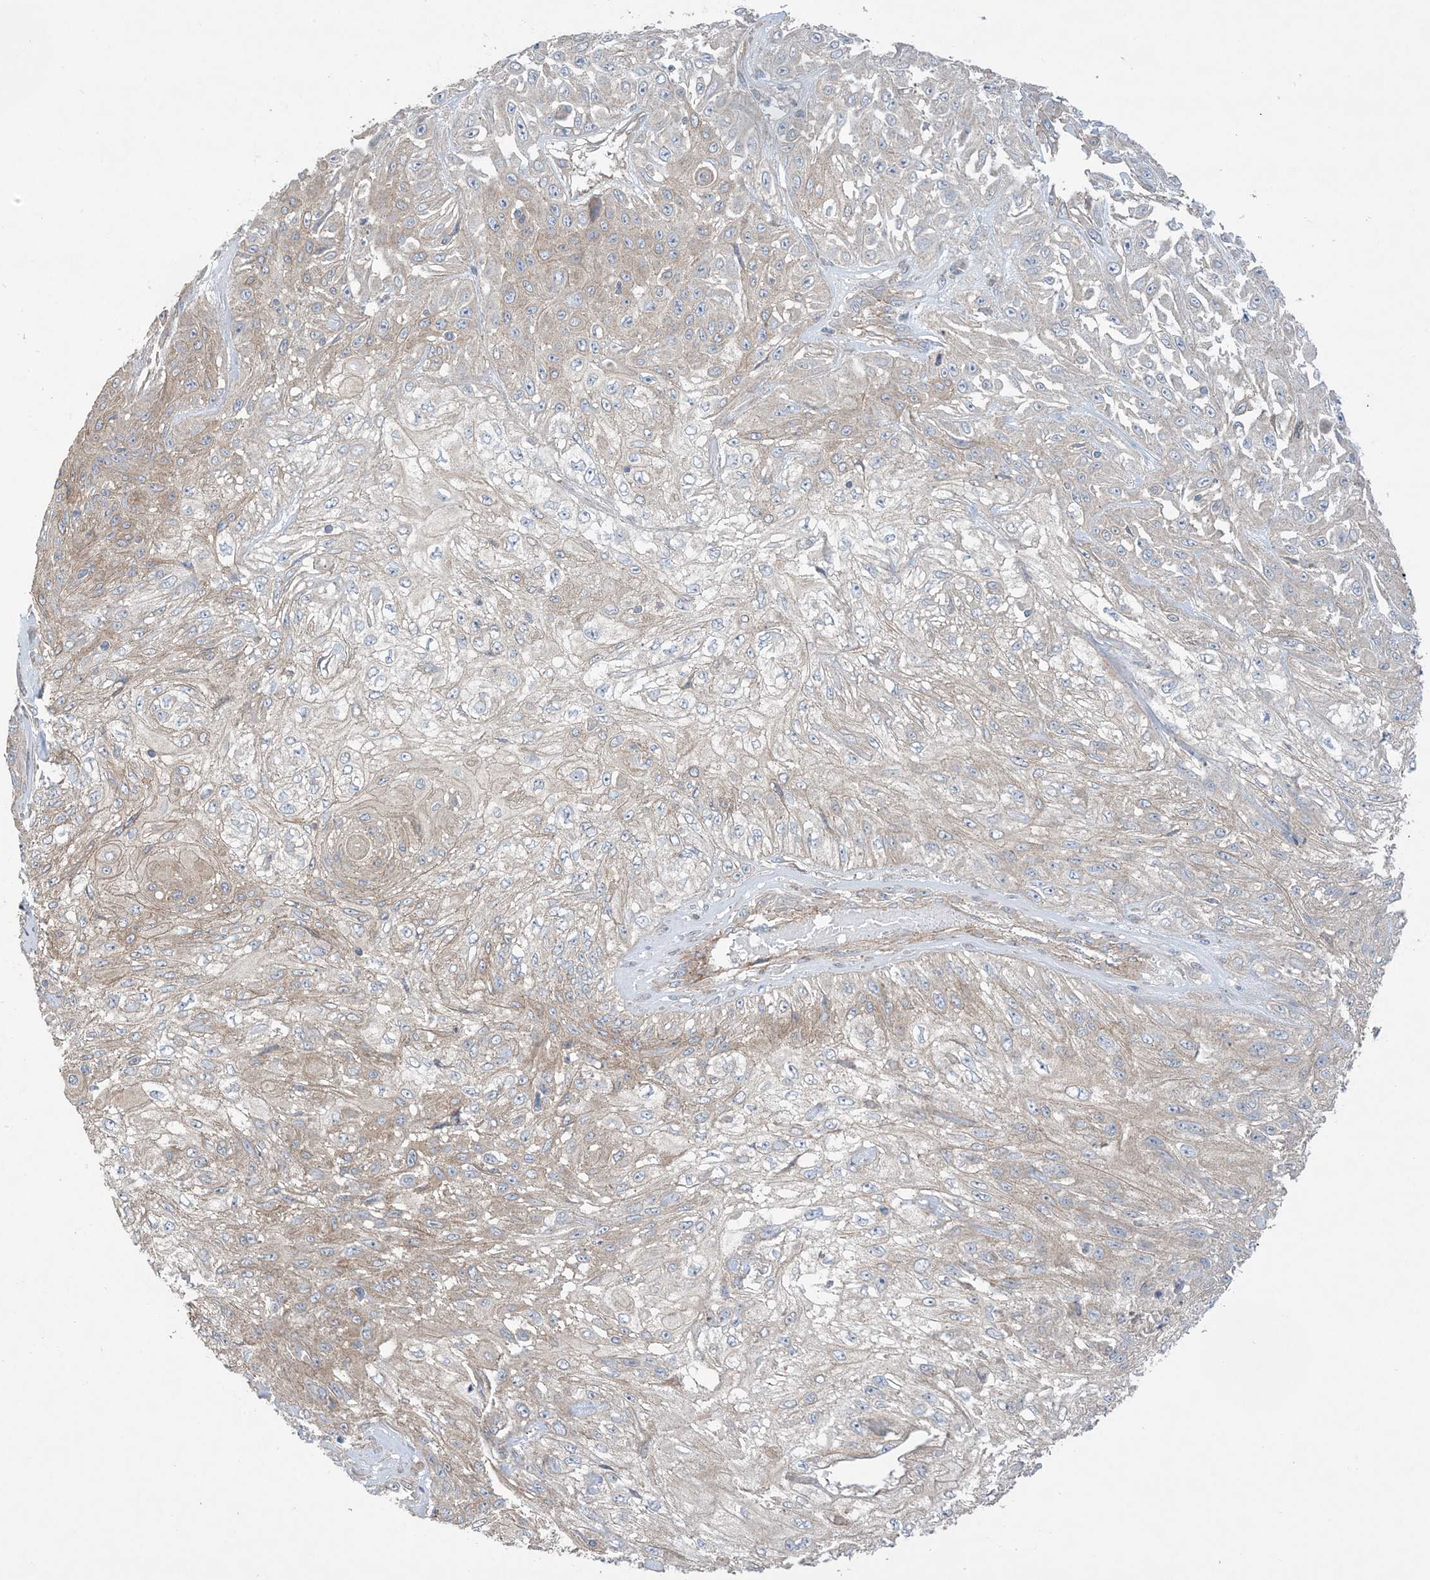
{"staining": {"intensity": "weak", "quantity": "<25%", "location": "cytoplasmic/membranous"}, "tissue": "skin cancer", "cell_type": "Tumor cells", "image_type": "cancer", "snomed": [{"axis": "morphology", "description": "Squamous cell carcinoma, NOS"}, {"axis": "morphology", "description": "Squamous cell carcinoma, metastatic, NOS"}, {"axis": "topography", "description": "Skin"}, {"axis": "topography", "description": "Lymph node"}], "caption": "This is a micrograph of IHC staining of metastatic squamous cell carcinoma (skin), which shows no positivity in tumor cells.", "gene": "CCNY", "patient": {"sex": "male", "age": 75}}